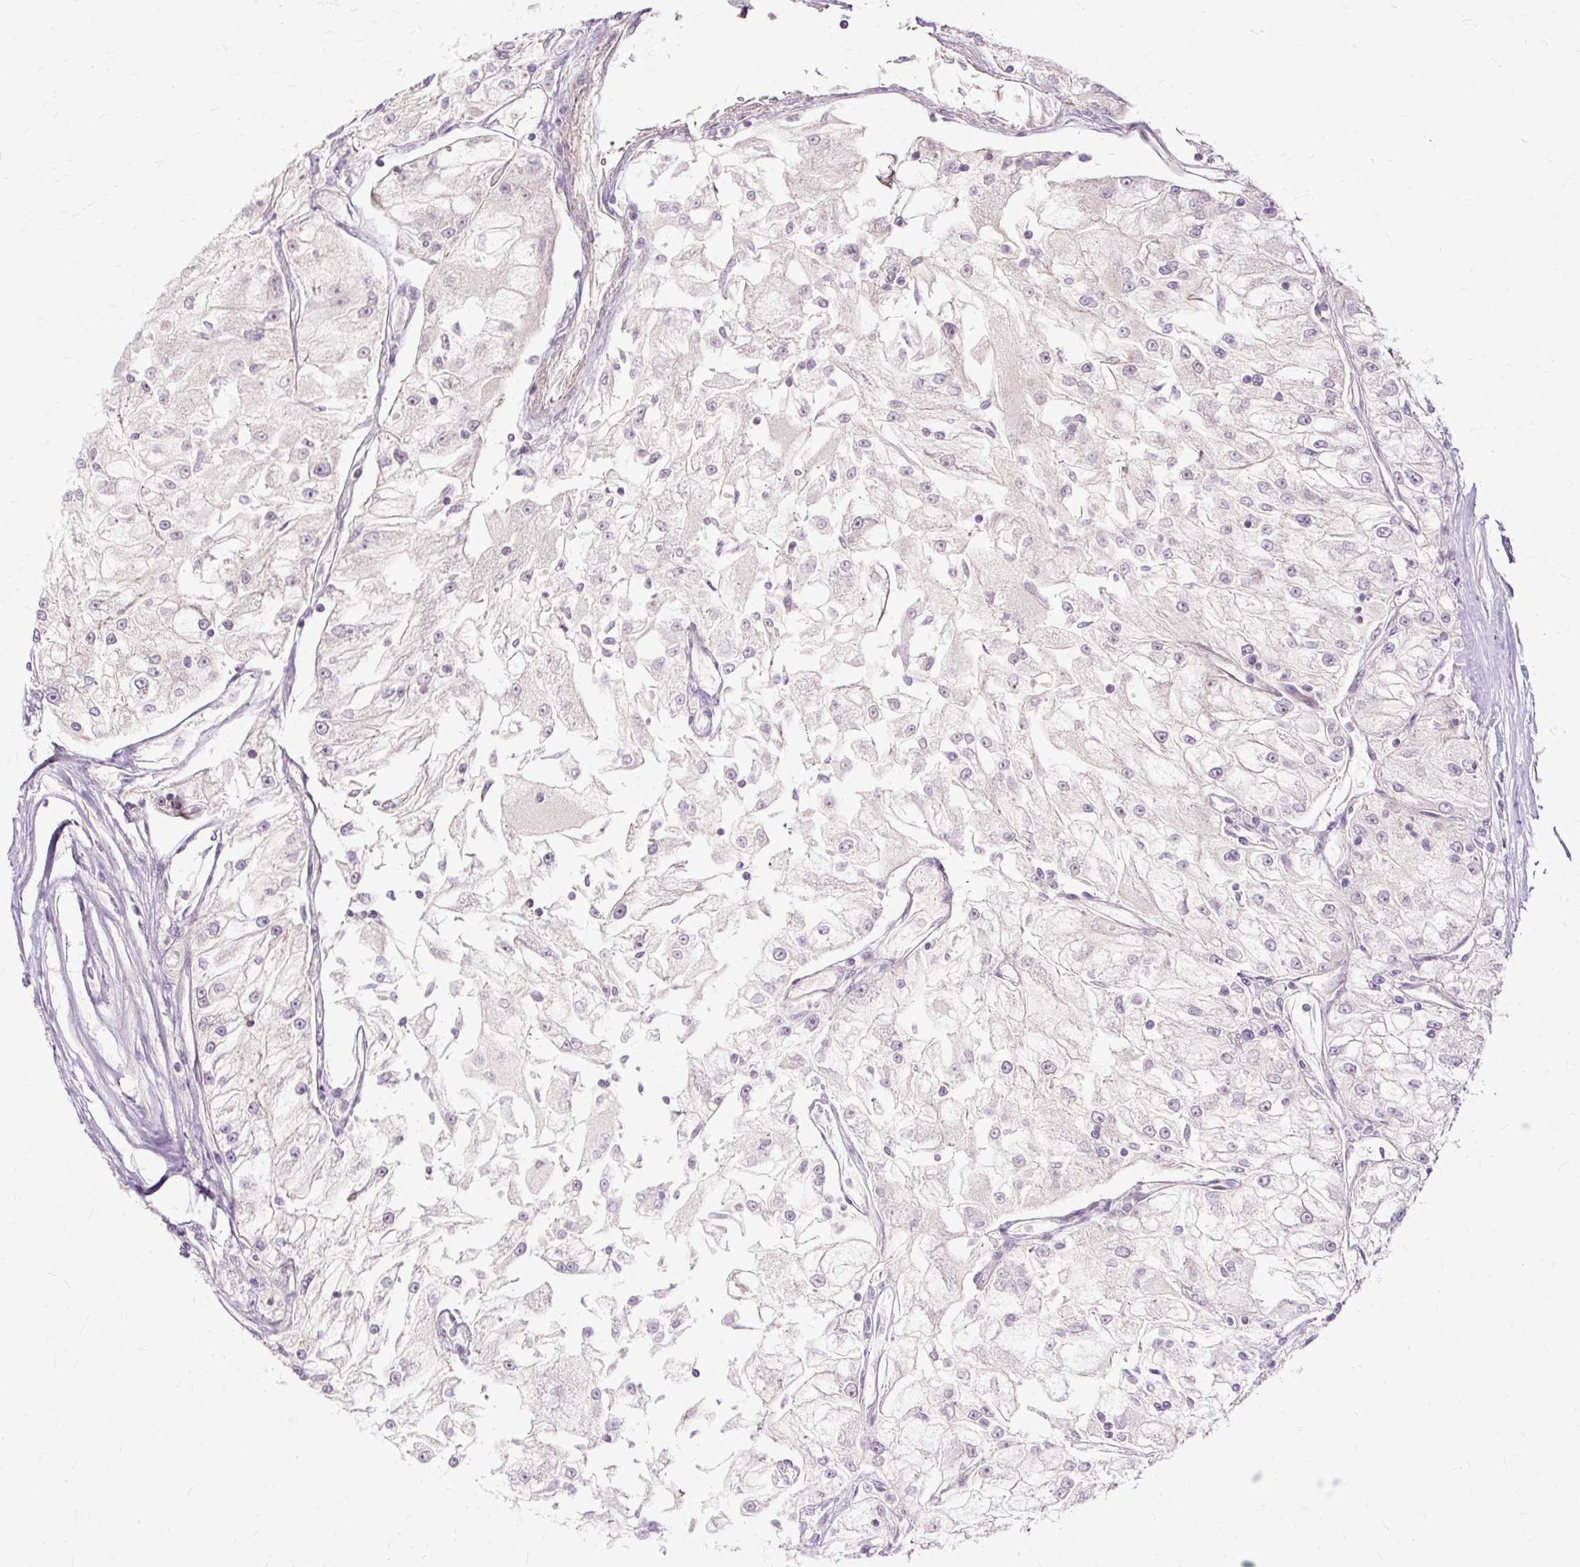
{"staining": {"intensity": "negative", "quantity": "none", "location": "none"}, "tissue": "renal cancer", "cell_type": "Tumor cells", "image_type": "cancer", "snomed": [{"axis": "morphology", "description": "Adenocarcinoma, NOS"}, {"axis": "topography", "description": "Kidney"}], "caption": "Tumor cells are negative for protein expression in human adenocarcinoma (renal).", "gene": "TSPAN8", "patient": {"sex": "female", "age": 72}}